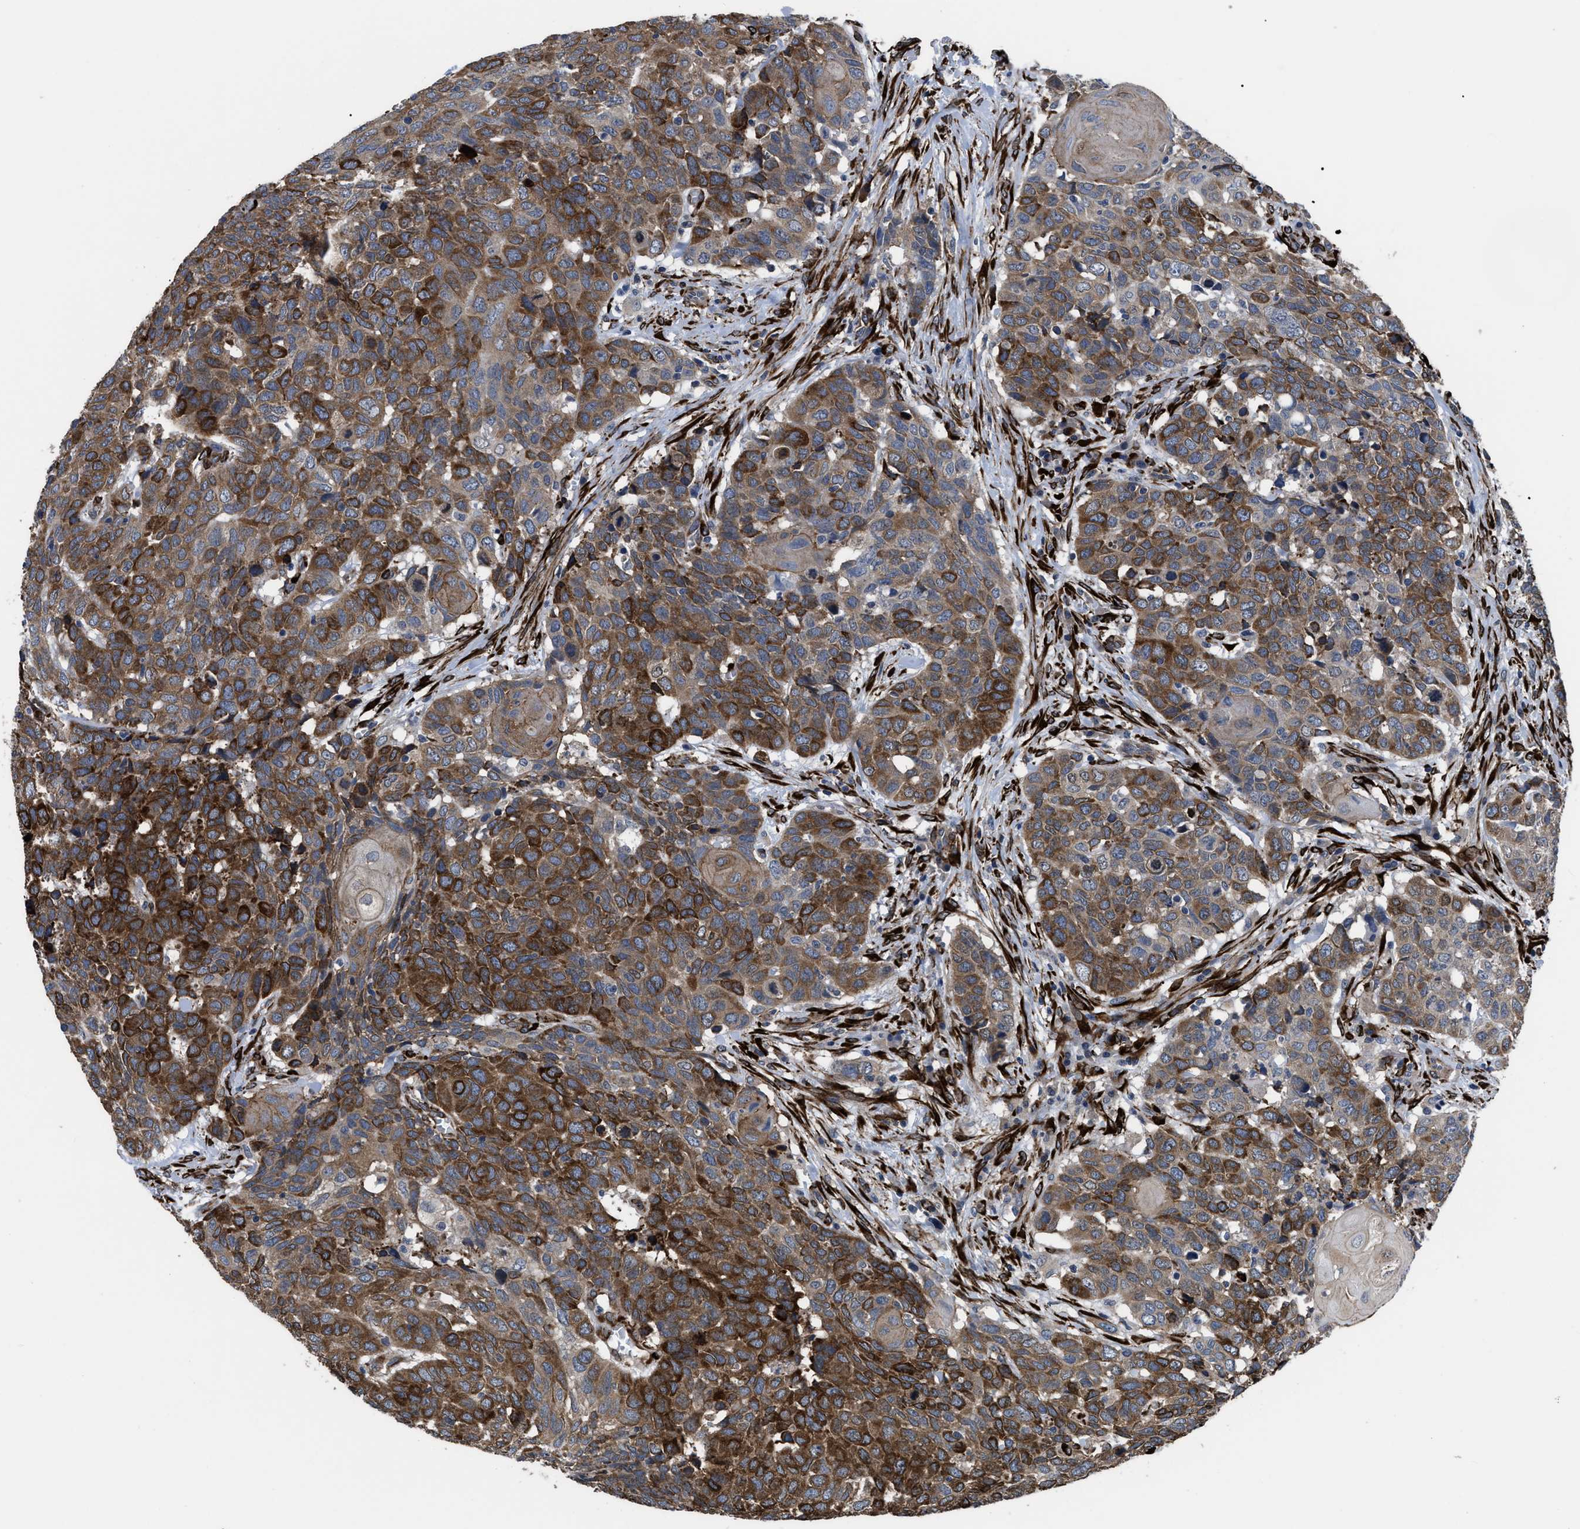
{"staining": {"intensity": "strong", "quantity": ">75%", "location": "cytoplasmic/membranous"}, "tissue": "head and neck cancer", "cell_type": "Tumor cells", "image_type": "cancer", "snomed": [{"axis": "morphology", "description": "Squamous cell carcinoma, NOS"}, {"axis": "topography", "description": "Head-Neck"}], "caption": "Immunohistochemical staining of human head and neck cancer (squamous cell carcinoma) demonstrates strong cytoplasmic/membranous protein staining in about >75% of tumor cells. (brown staining indicates protein expression, while blue staining denotes nuclei).", "gene": "SQLE", "patient": {"sex": "male", "age": 66}}